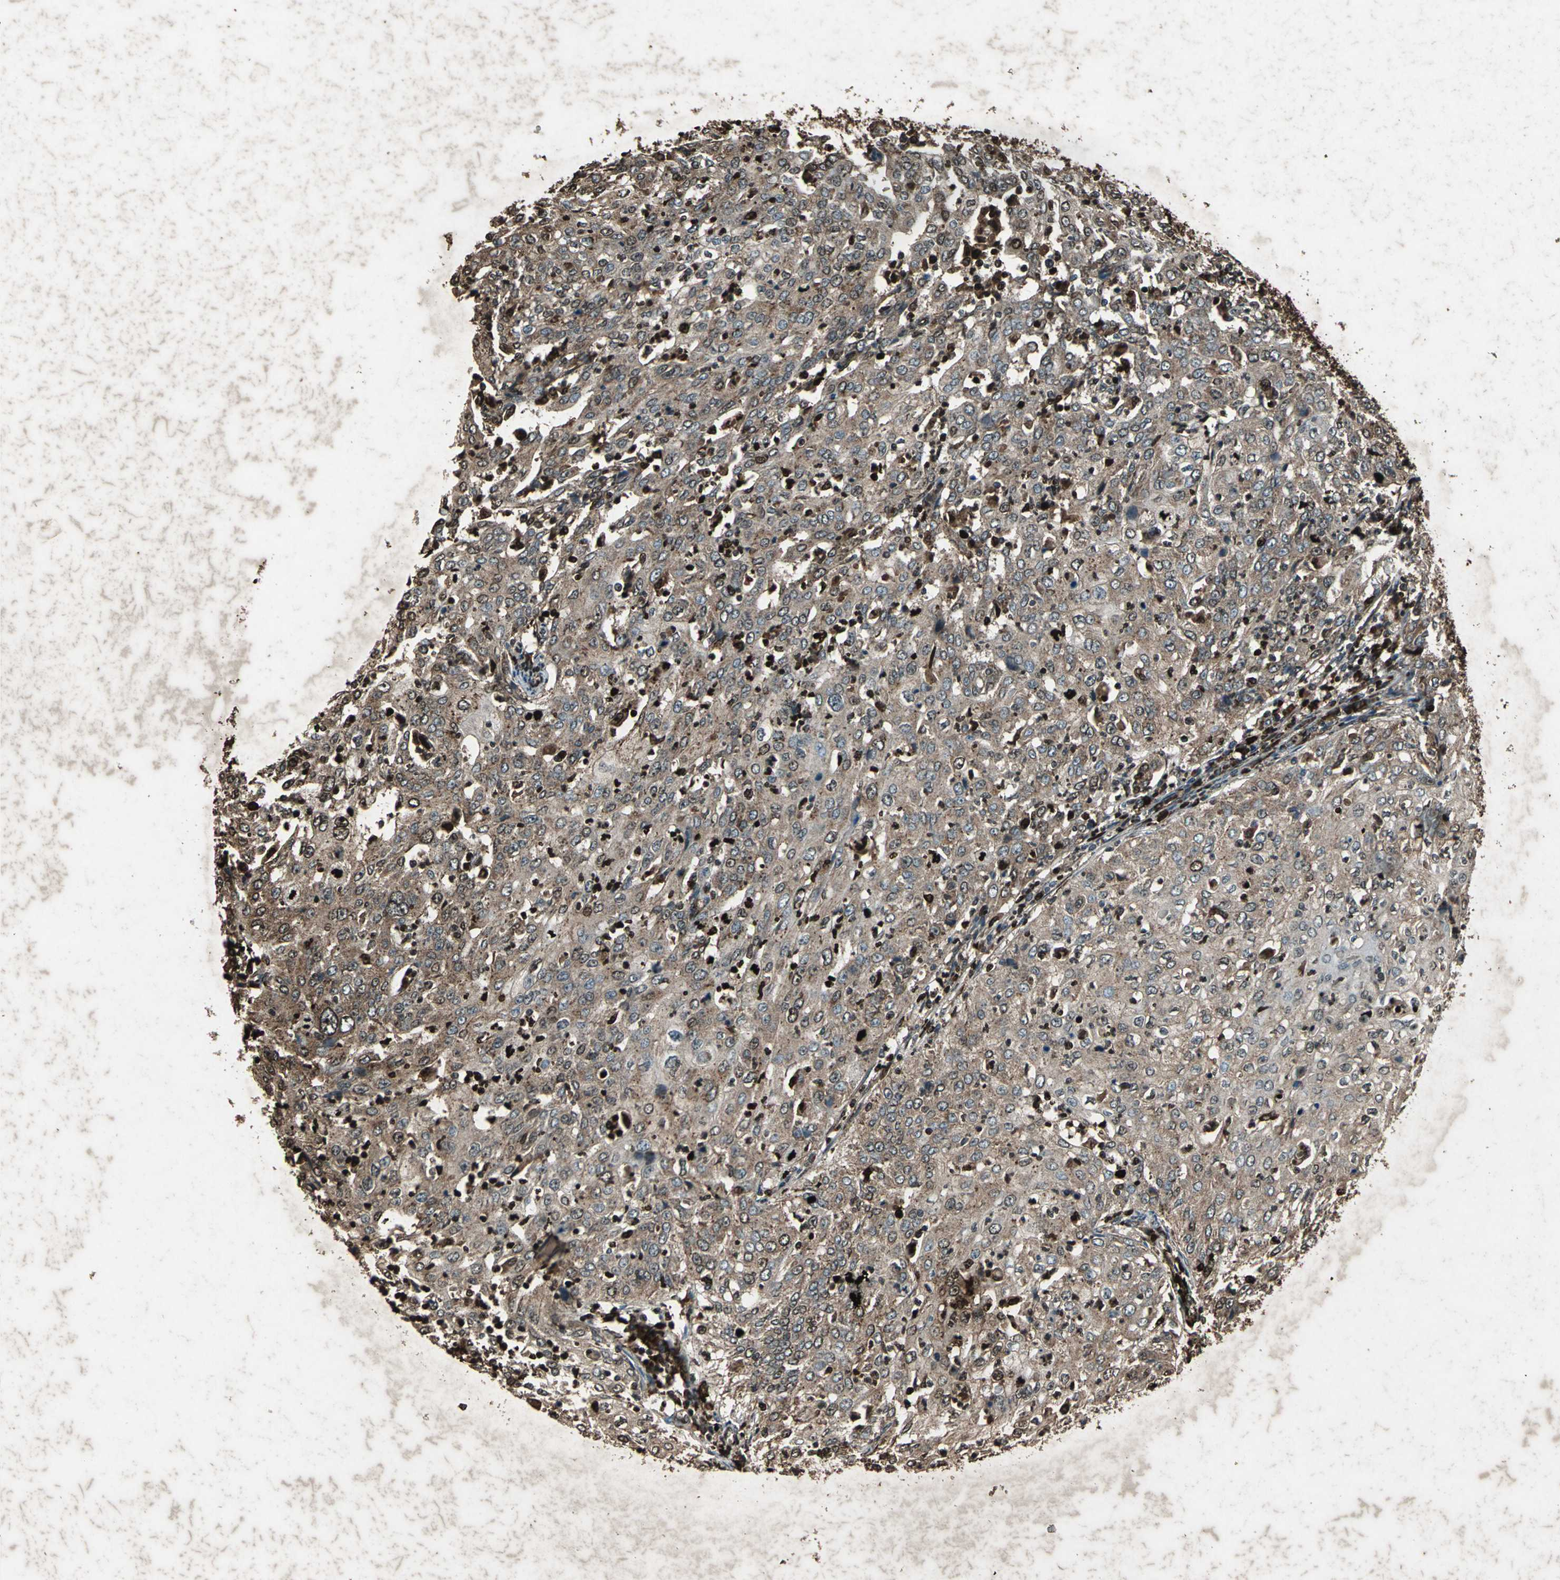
{"staining": {"intensity": "moderate", "quantity": ">75%", "location": "cytoplasmic/membranous"}, "tissue": "cervical cancer", "cell_type": "Tumor cells", "image_type": "cancer", "snomed": [{"axis": "morphology", "description": "Squamous cell carcinoma, NOS"}, {"axis": "topography", "description": "Cervix"}], "caption": "Cervical cancer (squamous cell carcinoma) was stained to show a protein in brown. There is medium levels of moderate cytoplasmic/membranous positivity in about >75% of tumor cells.", "gene": "SEPTIN4", "patient": {"sex": "female", "age": 39}}